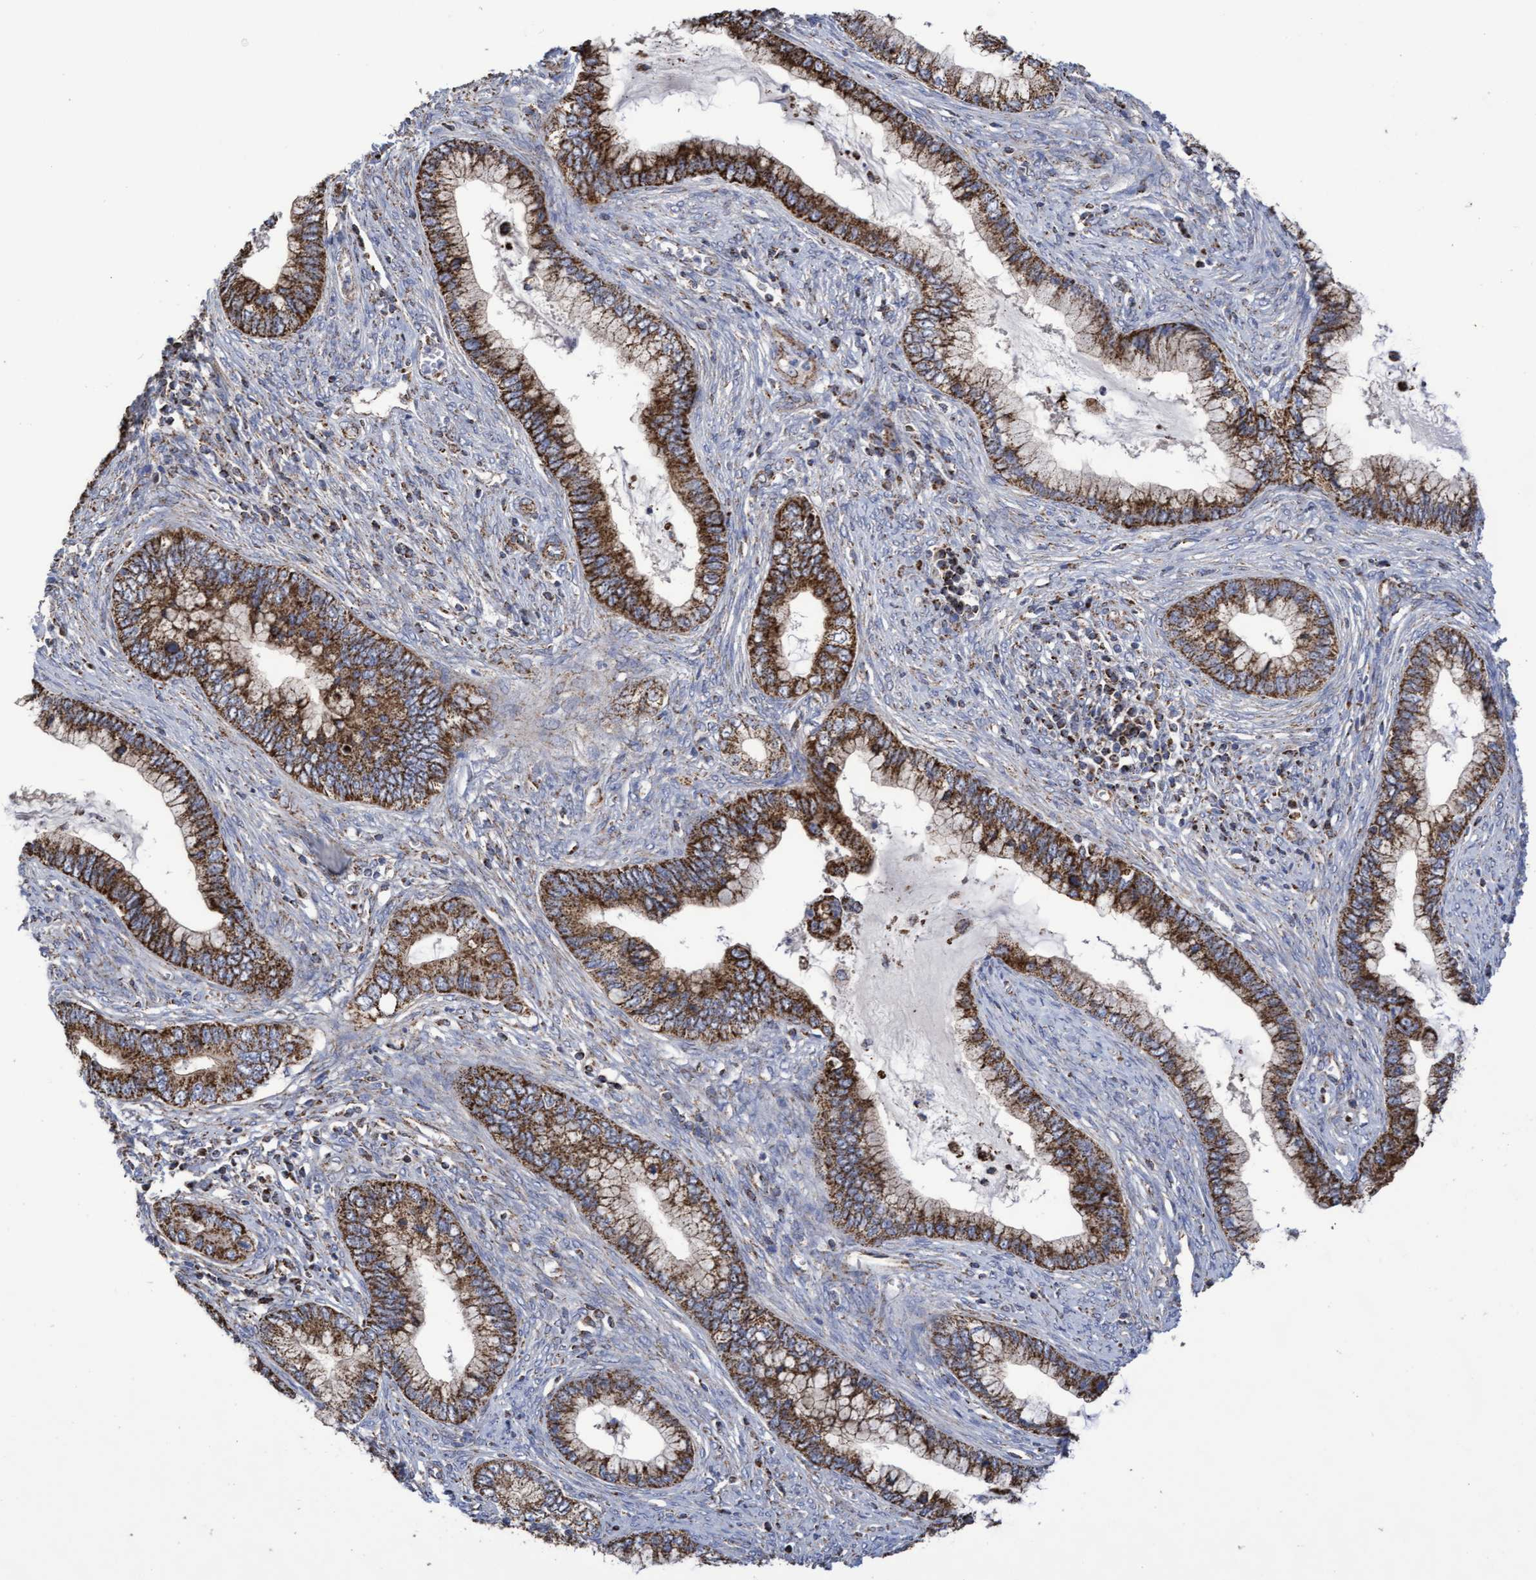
{"staining": {"intensity": "strong", "quantity": ">75%", "location": "cytoplasmic/membranous"}, "tissue": "cervical cancer", "cell_type": "Tumor cells", "image_type": "cancer", "snomed": [{"axis": "morphology", "description": "Adenocarcinoma, NOS"}, {"axis": "topography", "description": "Cervix"}], "caption": "Immunohistochemistry (IHC) of human cervical adenocarcinoma shows high levels of strong cytoplasmic/membranous positivity in approximately >75% of tumor cells.", "gene": "COBL", "patient": {"sex": "female", "age": 44}}